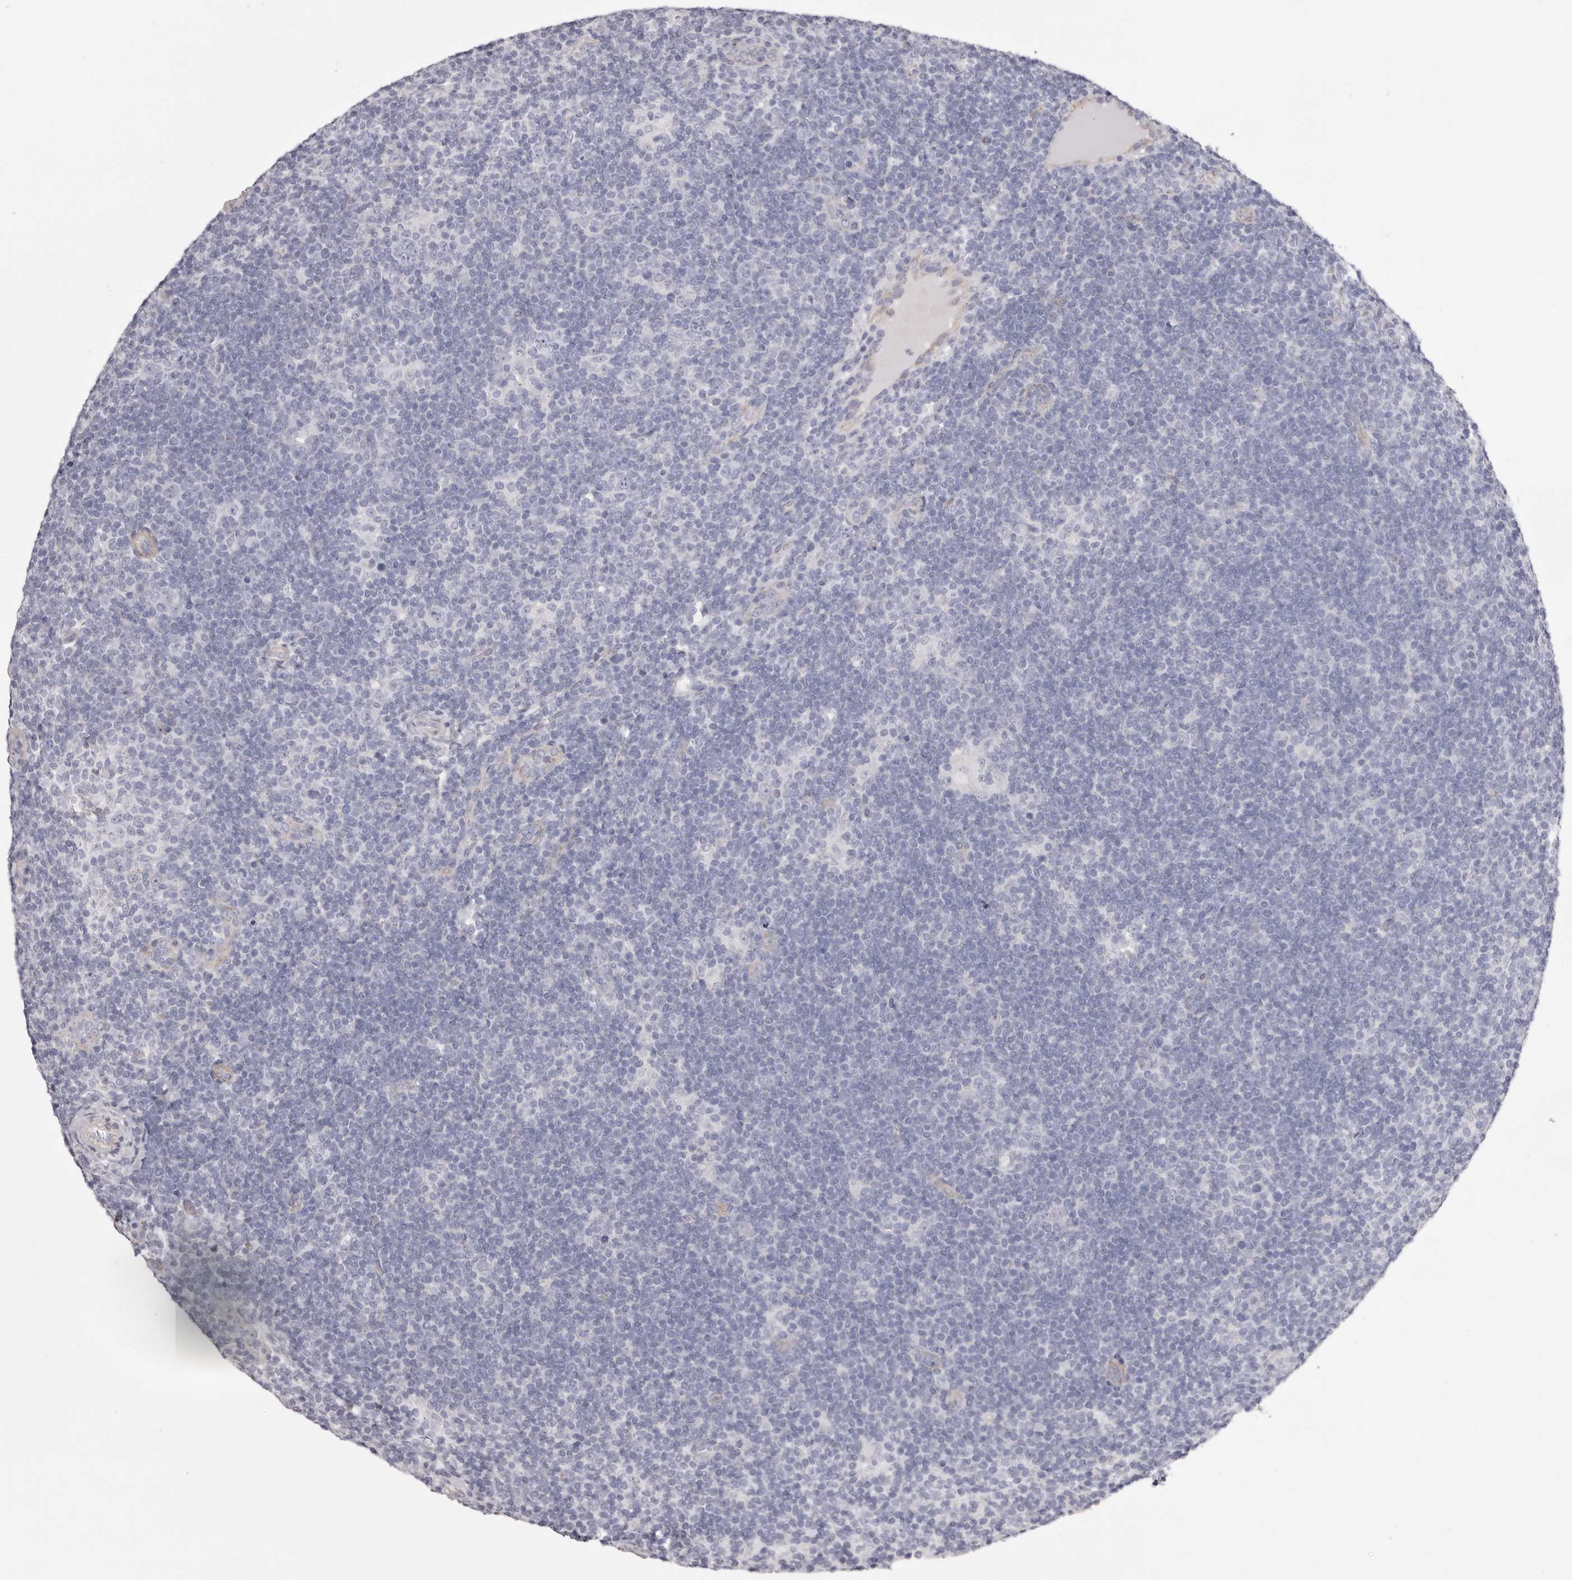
{"staining": {"intensity": "negative", "quantity": "none", "location": "none"}, "tissue": "lymphoma", "cell_type": "Tumor cells", "image_type": "cancer", "snomed": [{"axis": "morphology", "description": "Hodgkin's disease, NOS"}, {"axis": "topography", "description": "Lymph node"}], "caption": "Immunohistochemistry image of neoplastic tissue: human lymphoma stained with DAB demonstrates no significant protein expression in tumor cells. The staining was performed using DAB to visualize the protein expression in brown, while the nuclei were stained in blue with hematoxylin (Magnification: 20x).", "gene": "PEG10", "patient": {"sex": "female", "age": 57}}